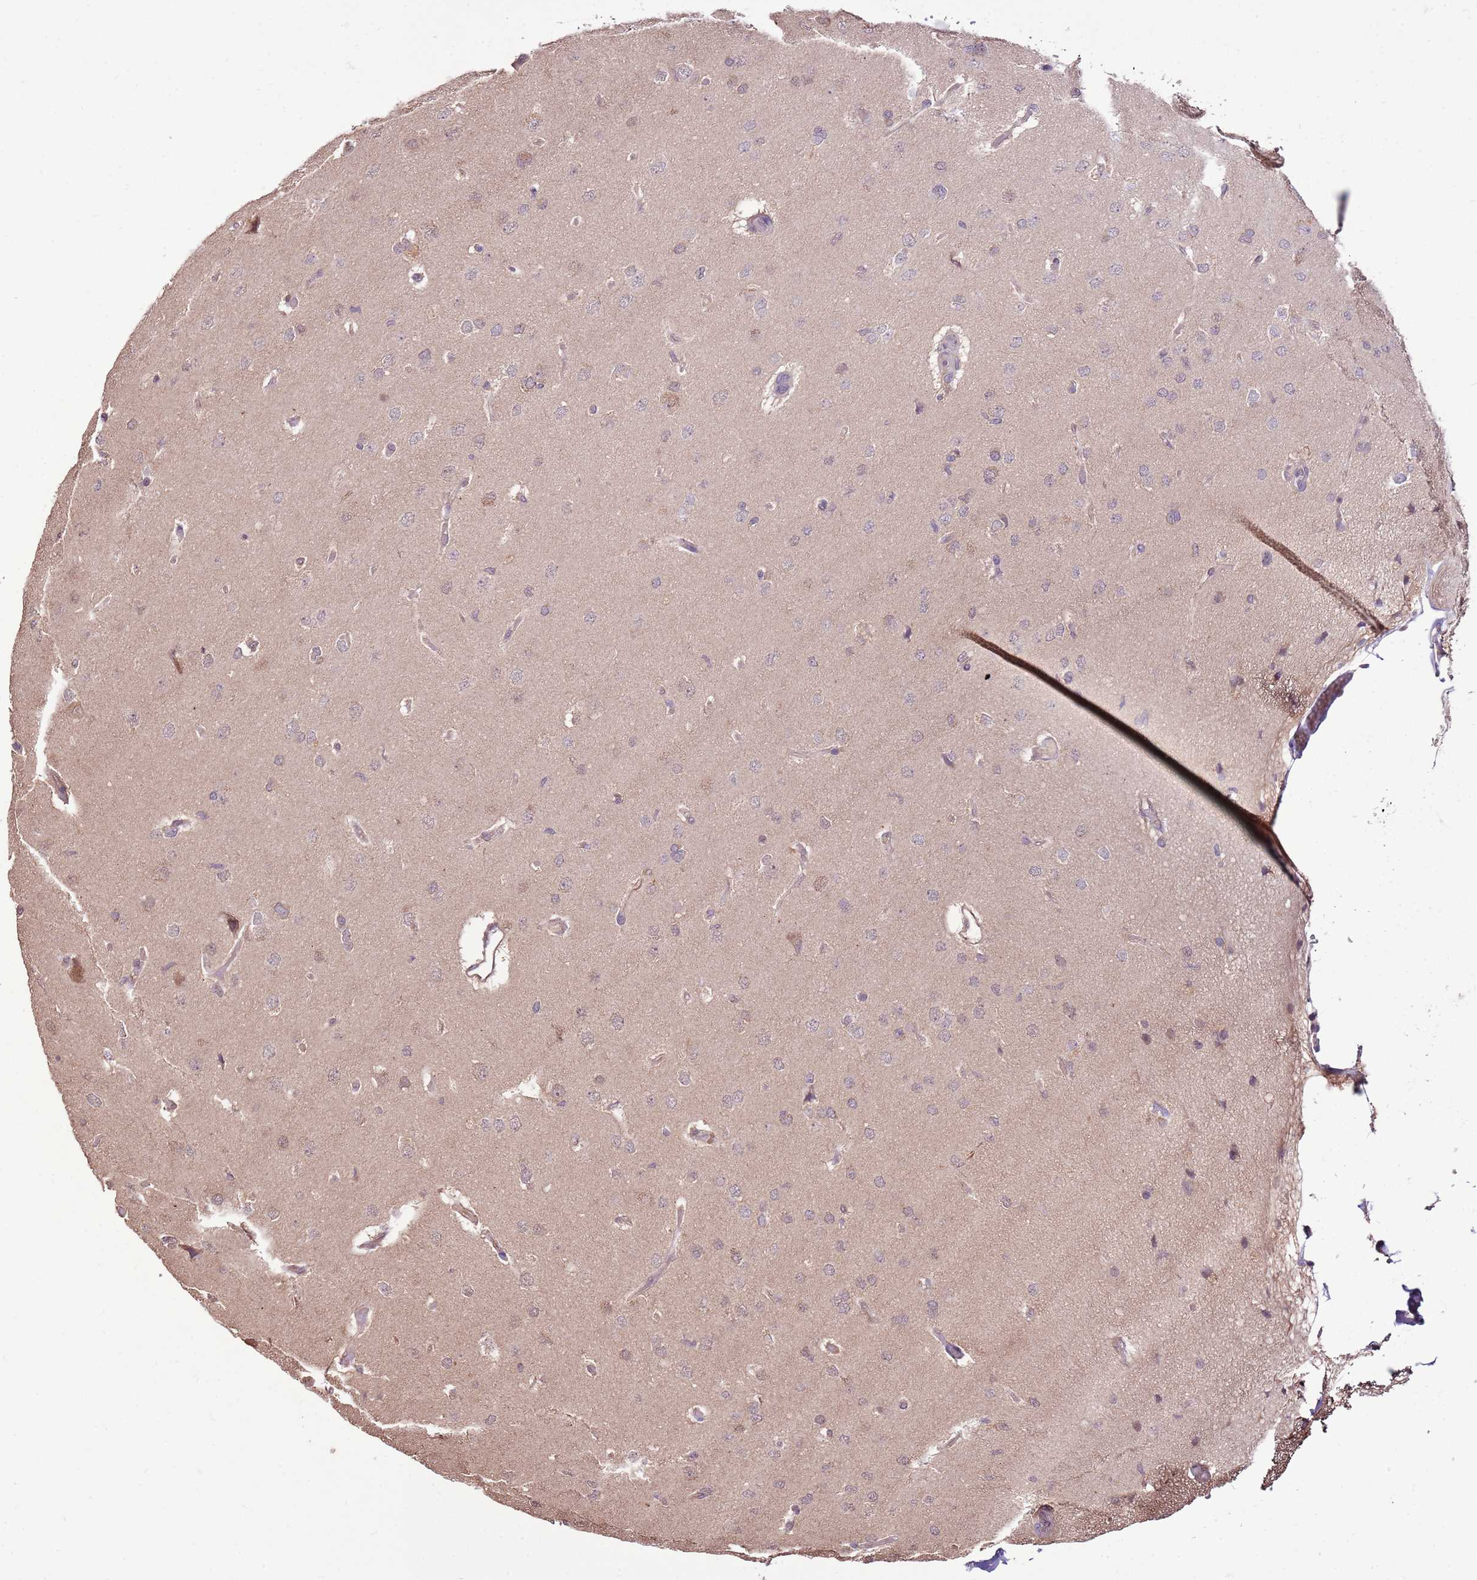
{"staining": {"intensity": "negative", "quantity": "none", "location": "none"}, "tissue": "glioma", "cell_type": "Tumor cells", "image_type": "cancer", "snomed": [{"axis": "morphology", "description": "Glioma, malignant, High grade"}, {"axis": "topography", "description": "Brain"}], "caption": "Immunohistochemistry (IHC) photomicrograph of neoplastic tissue: glioma stained with DAB displays no significant protein positivity in tumor cells.", "gene": "BBS5", "patient": {"sex": "male", "age": 77}}